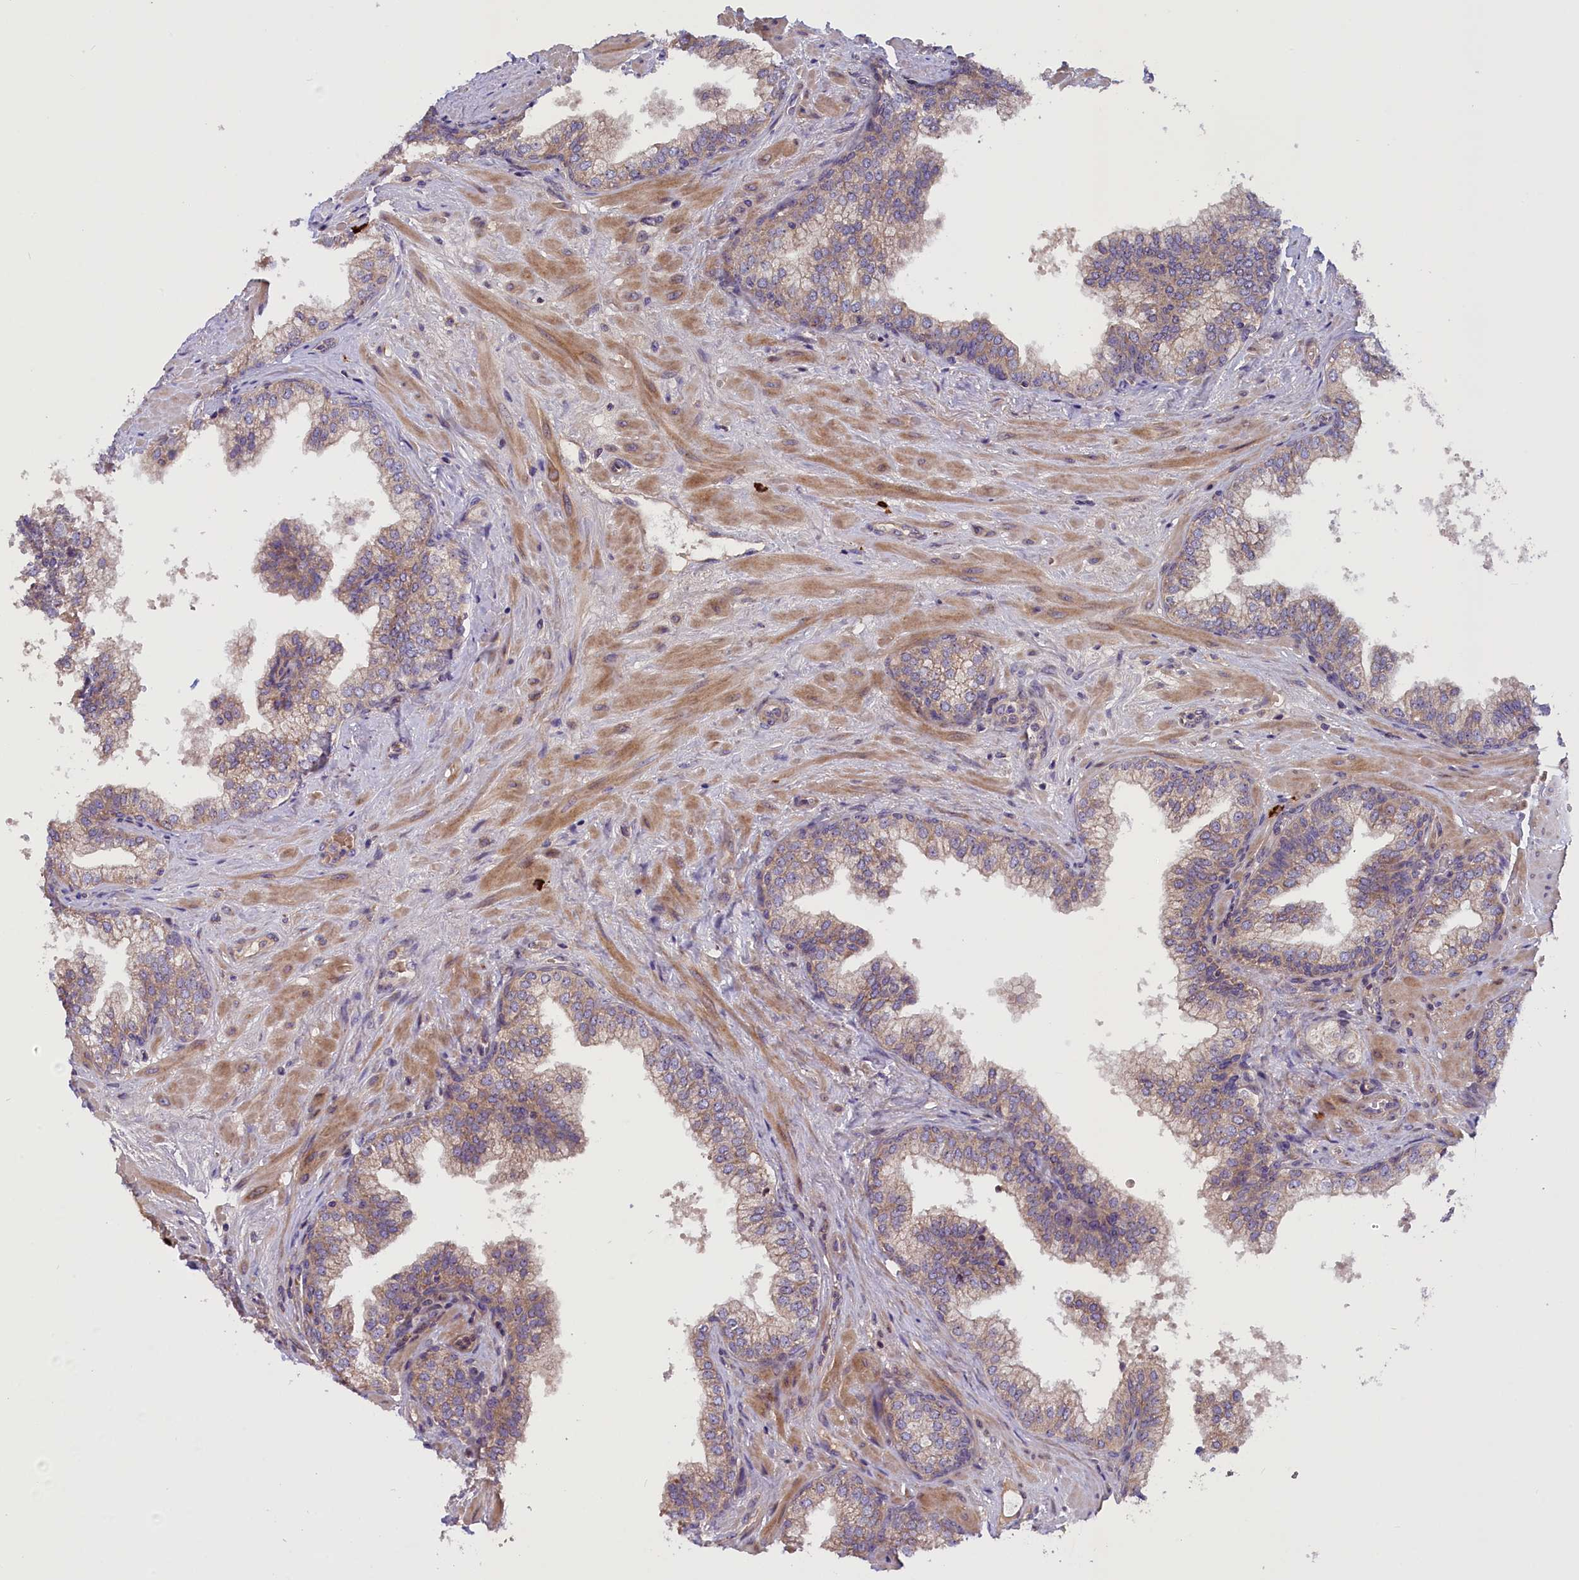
{"staining": {"intensity": "weak", "quantity": ">75%", "location": "cytoplasmic/membranous"}, "tissue": "prostate", "cell_type": "Glandular cells", "image_type": "normal", "snomed": [{"axis": "morphology", "description": "Normal tissue, NOS"}, {"axis": "topography", "description": "Prostate"}], "caption": "This is an image of immunohistochemistry (IHC) staining of normal prostate, which shows weak expression in the cytoplasmic/membranous of glandular cells.", "gene": "FRY", "patient": {"sex": "male", "age": 60}}